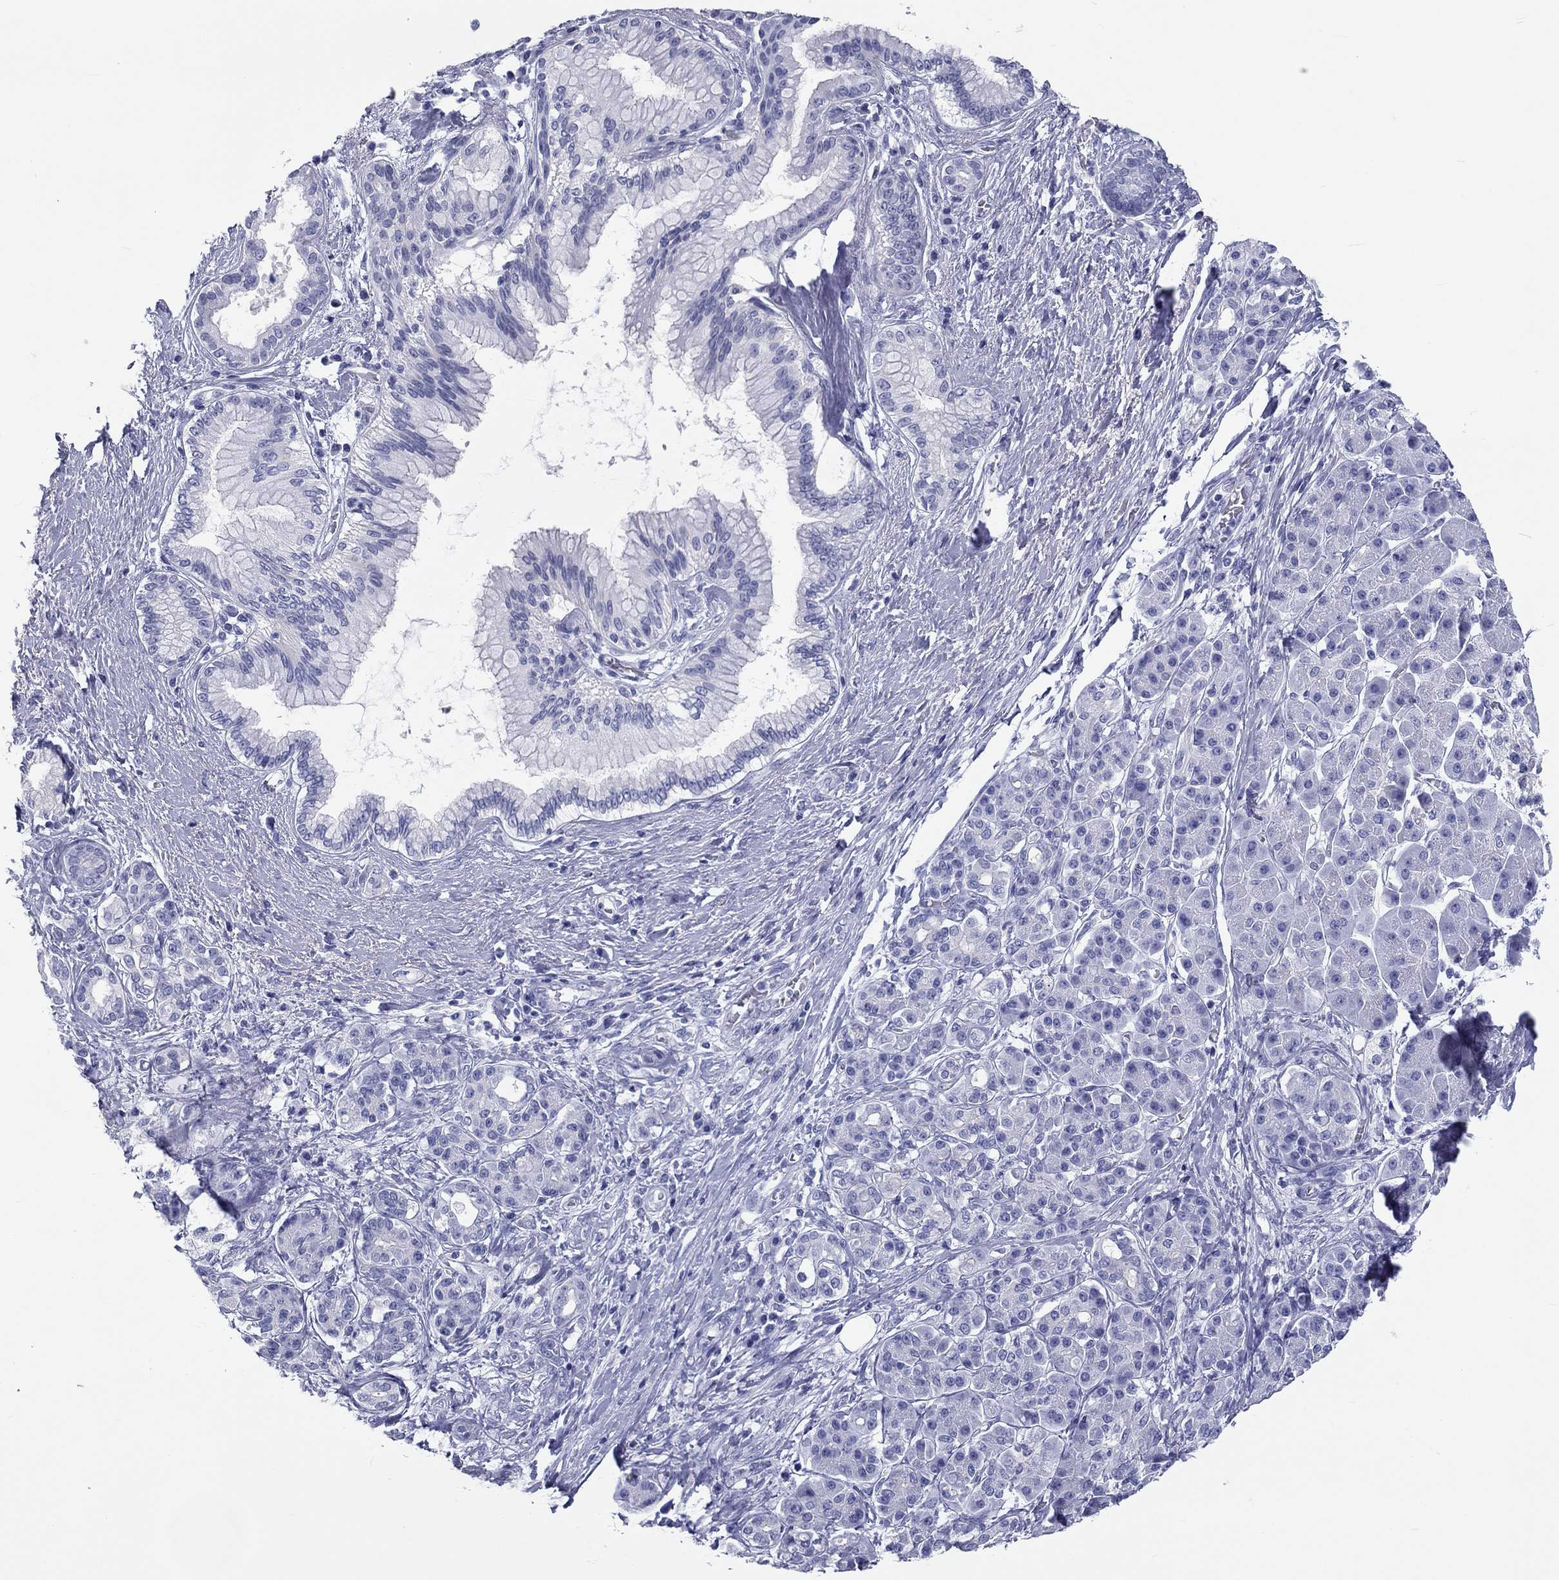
{"staining": {"intensity": "negative", "quantity": "none", "location": "none"}, "tissue": "pancreatic cancer", "cell_type": "Tumor cells", "image_type": "cancer", "snomed": [{"axis": "morphology", "description": "Adenocarcinoma, NOS"}, {"axis": "topography", "description": "Pancreas"}], "caption": "Immunohistochemistry (IHC) histopathology image of pancreatic cancer stained for a protein (brown), which demonstrates no staining in tumor cells.", "gene": "DNALI1", "patient": {"sex": "female", "age": 73}}